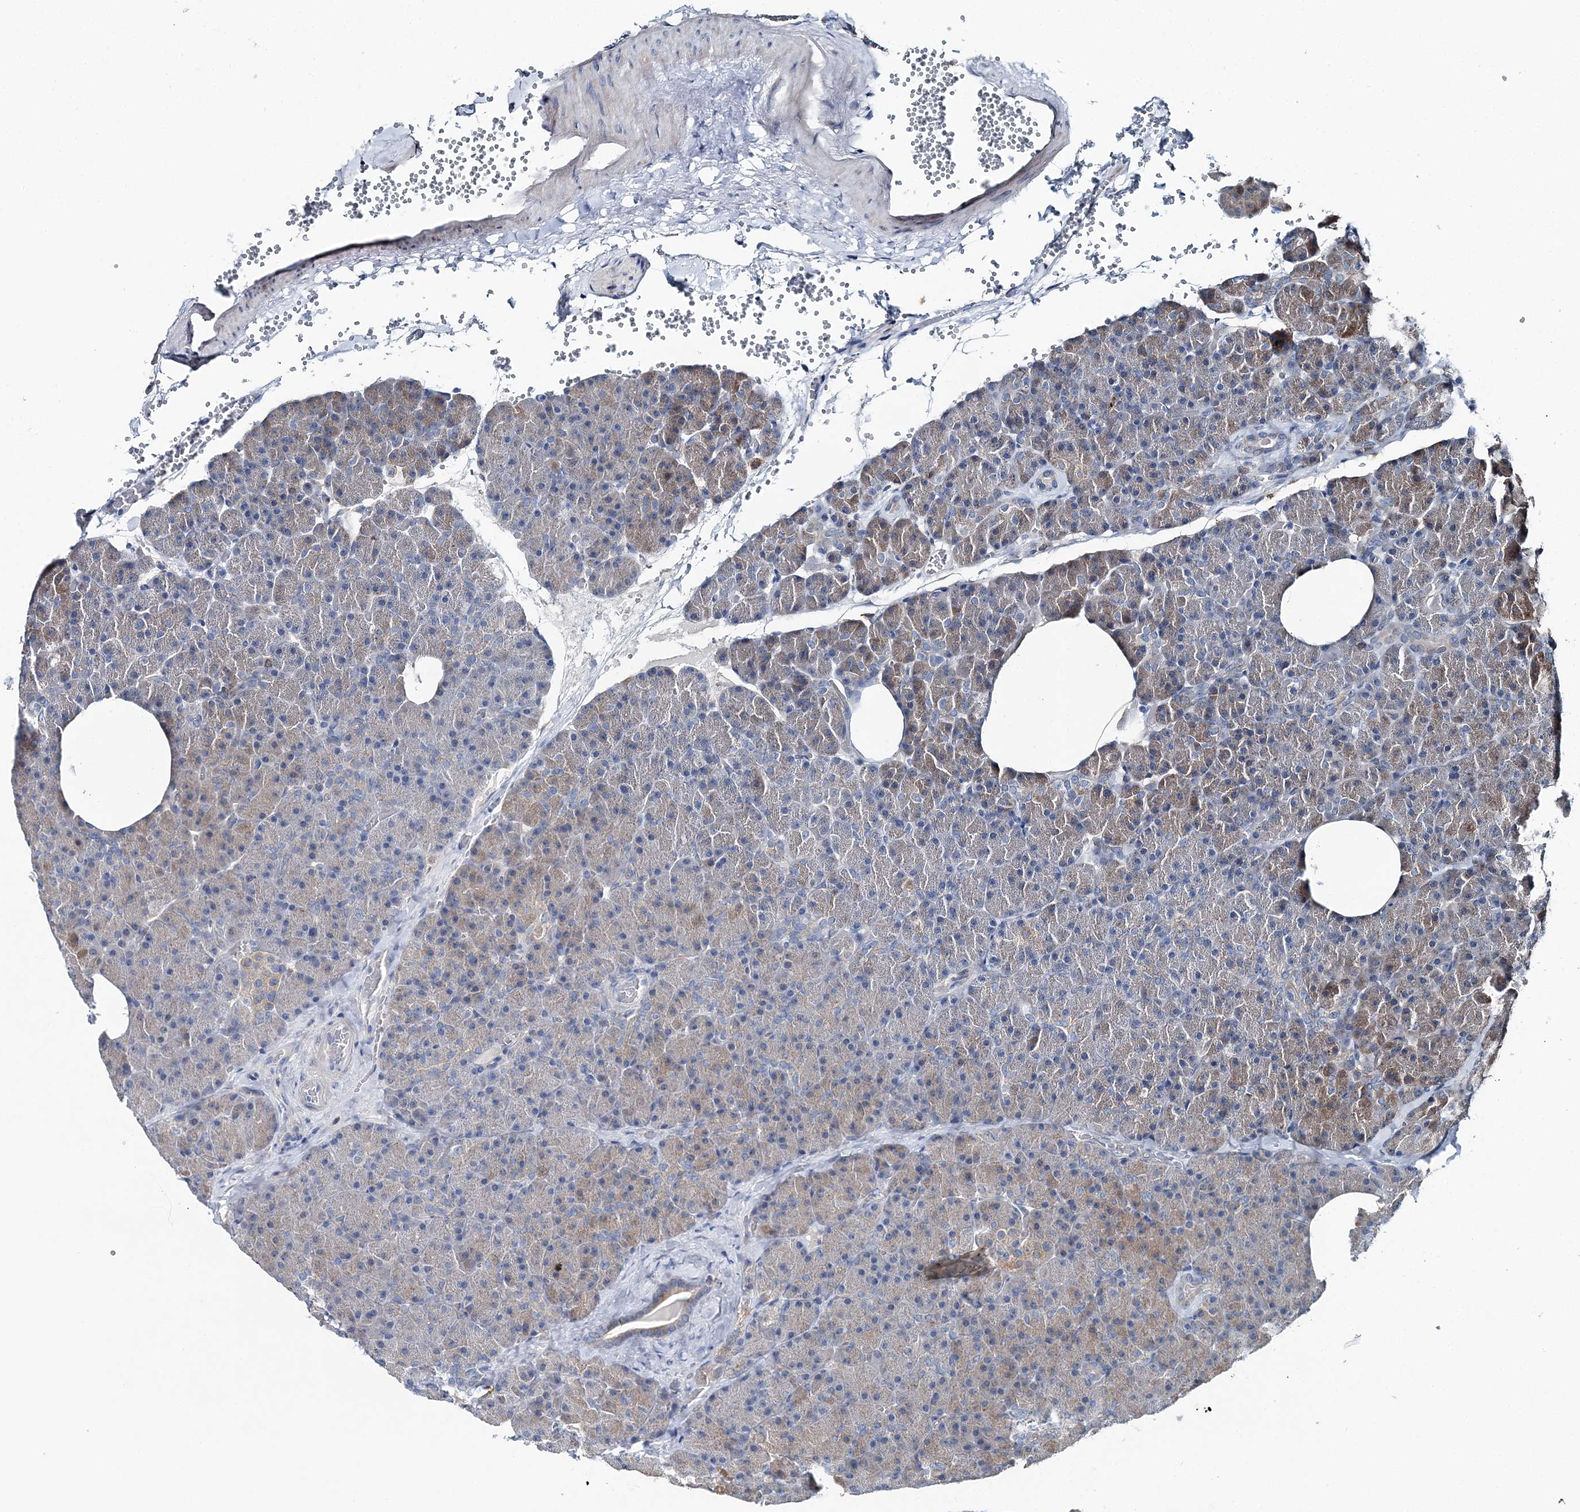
{"staining": {"intensity": "weak", "quantity": "25%-75%", "location": "cytoplasmic/membranous"}, "tissue": "pancreas", "cell_type": "Exocrine glandular cells", "image_type": "normal", "snomed": [{"axis": "morphology", "description": "Normal tissue, NOS"}, {"axis": "morphology", "description": "Carcinoid, malignant, NOS"}, {"axis": "topography", "description": "Pancreas"}], "caption": "An IHC photomicrograph of unremarkable tissue is shown. Protein staining in brown shows weak cytoplasmic/membranous positivity in pancreas within exocrine glandular cells.", "gene": "SPOPL", "patient": {"sex": "female", "age": 35}}